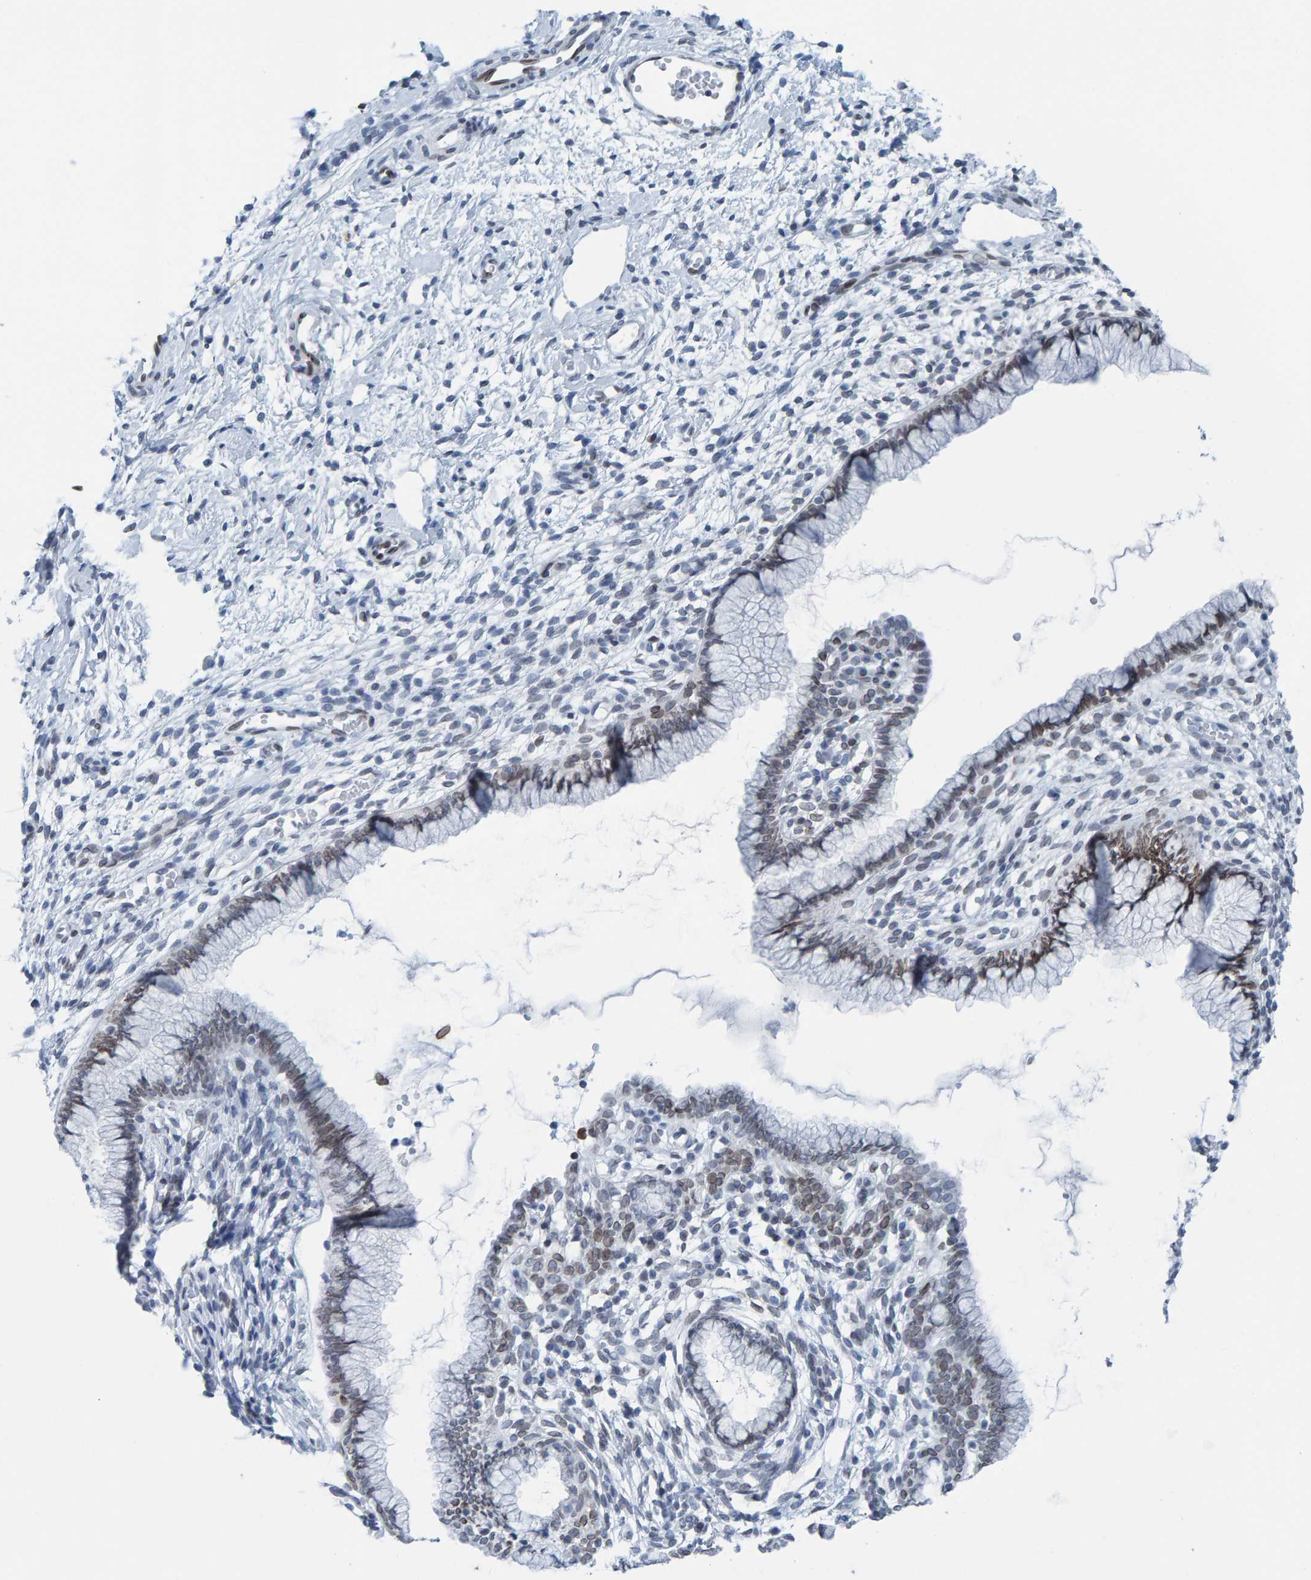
{"staining": {"intensity": "moderate", "quantity": "<25%", "location": "cytoplasmic/membranous,nuclear"}, "tissue": "cervix", "cell_type": "Glandular cells", "image_type": "normal", "snomed": [{"axis": "morphology", "description": "Normal tissue, NOS"}, {"axis": "topography", "description": "Cervix"}], "caption": "Protein staining of unremarkable cervix demonstrates moderate cytoplasmic/membranous,nuclear expression in about <25% of glandular cells. (Brightfield microscopy of DAB IHC at high magnification).", "gene": "LMNB2", "patient": {"sex": "female", "age": 65}}